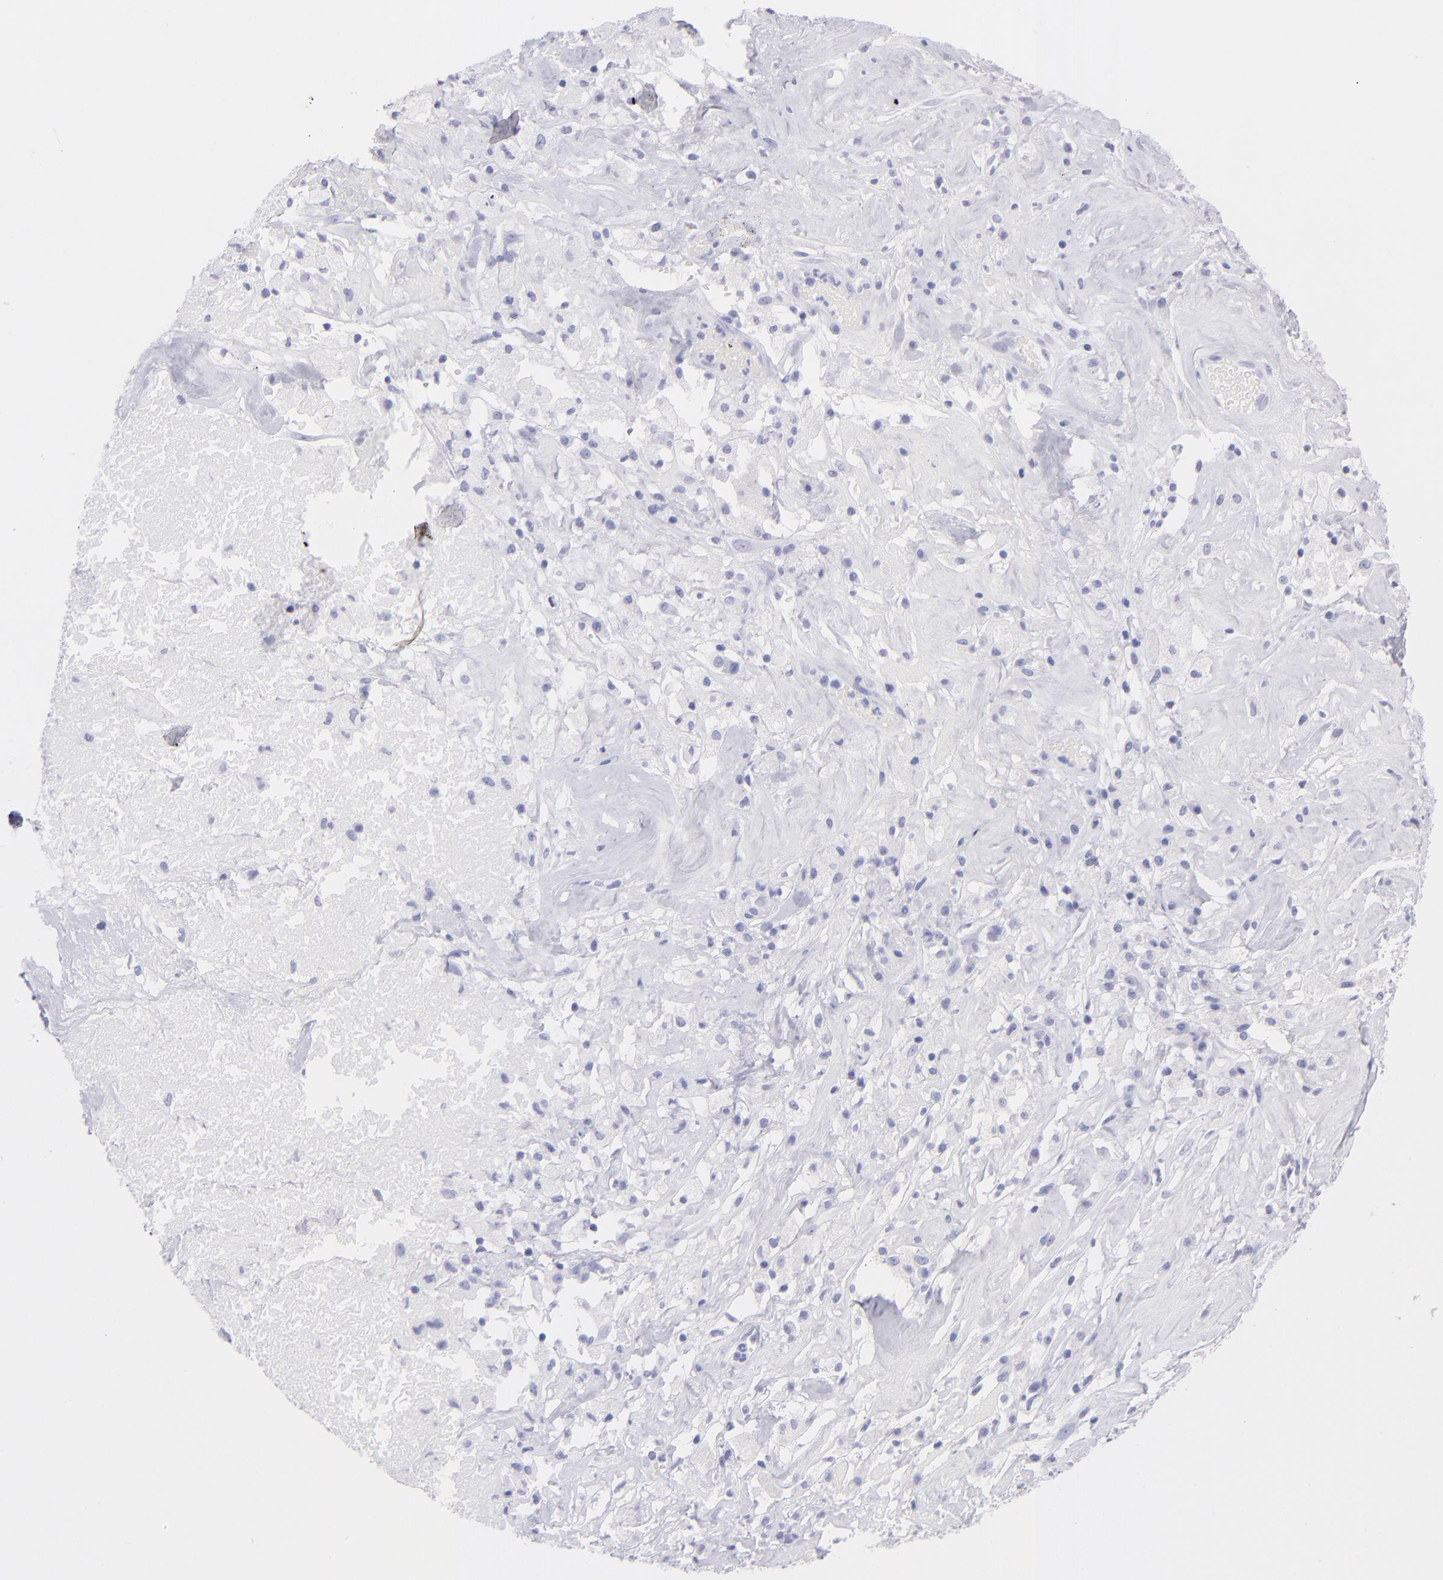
{"staining": {"intensity": "negative", "quantity": "none", "location": "none"}, "tissue": "ovarian cancer", "cell_type": "Tumor cells", "image_type": "cancer", "snomed": [{"axis": "morphology", "description": "Normal tissue, NOS"}, {"axis": "morphology", "description": "Cystadenocarcinoma, serous, NOS"}, {"axis": "topography", "description": "Ovary"}], "caption": "Ovarian cancer (serous cystadenocarcinoma) was stained to show a protein in brown. There is no significant expression in tumor cells.", "gene": "SLC1A2", "patient": {"sex": "female", "age": 62}}